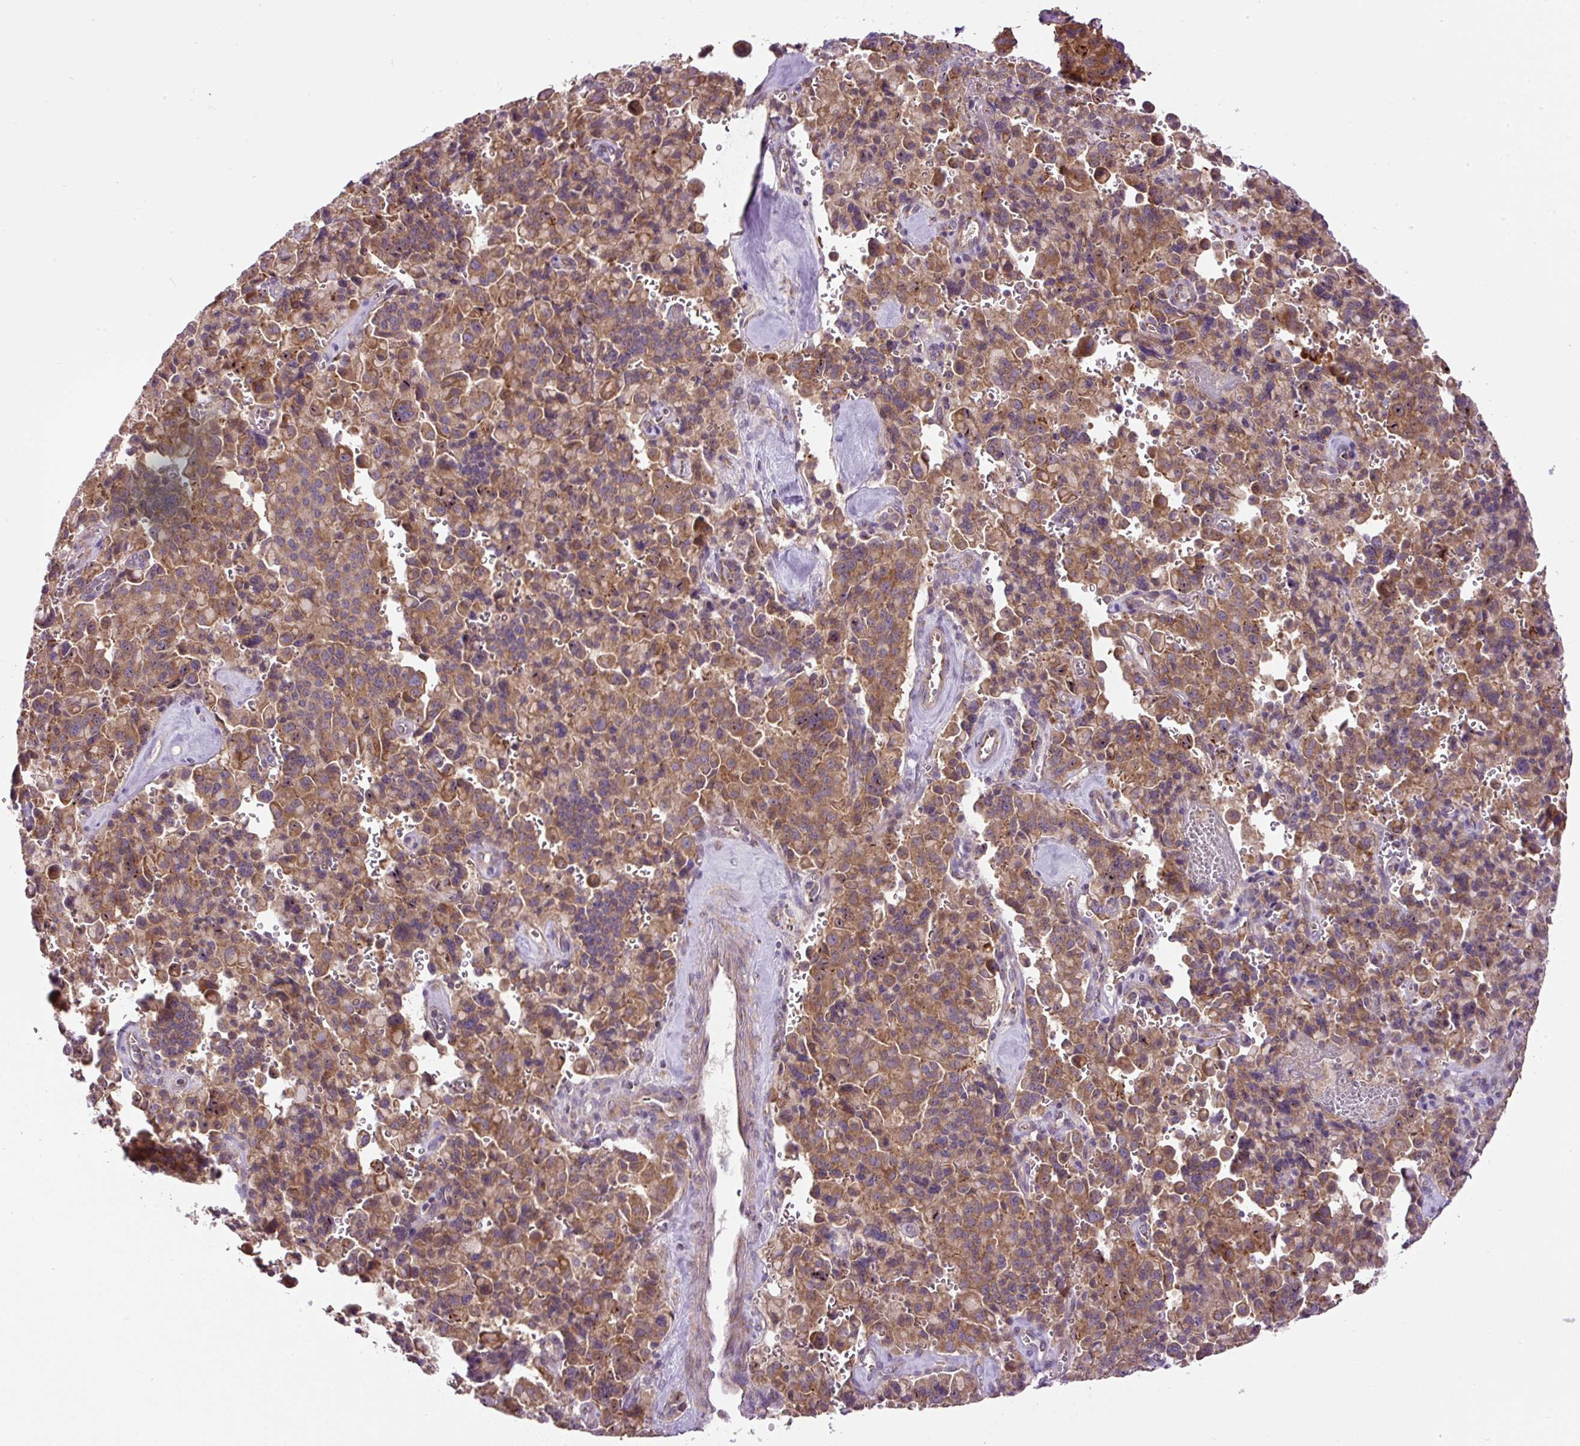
{"staining": {"intensity": "moderate", "quantity": ">75%", "location": "cytoplasmic/membranous"}, "tissue": "pancreatic cancer", "cell_type": "Tumor cells", "image_type": "cancer", "snomed": [{"axis": "morphology", "description": "Adenocarcinoma, NOS"}, {"axis": "topography", "description": "Pancreas"}], "caption": "Immunohistochemistry of human pancreatic cancer (adenocarcinoma) displays medium levels of moderate cytoplasmic/membranous expression in about >75% of tumor cells.", "gene": "ZNF547", "patient": {"sex": "male", "age": 65}}